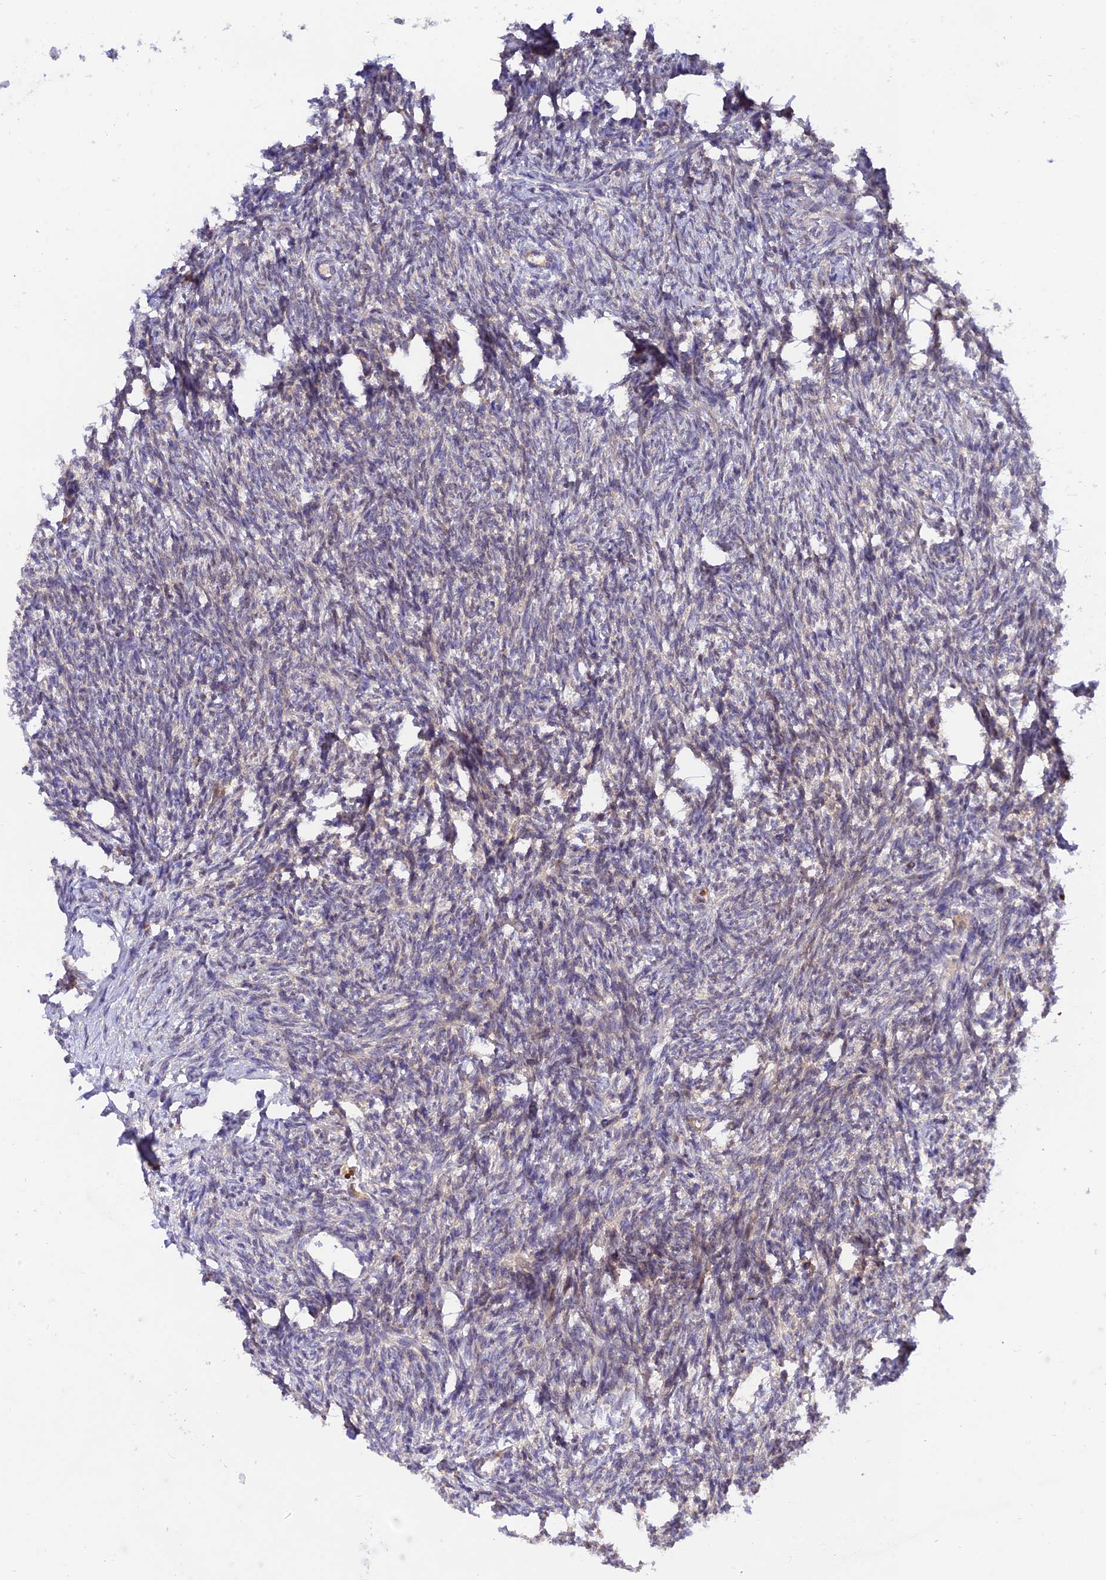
{"staining": {"intensity": "strong", "quantity": ">75%", "location": "cytoplasmic/membranous"}, "tissue": "ovary", "cell_type": "Follicle cells", "image_type": "normal", "snomed": [{"axis": "morphology", "description": "Normal tissue, NOS"}, {"axis": "morphology", "description": "Cyst, NOS"}, {"axis": "topography", "description": "Ovary"}], "caption": "Protein expression analysis of normal ovary shows strong cytoplasmic/membranous expression in approximately >75% of follicle cells. (IHC, brightfield microscopy, high magnification).", "gene": "WDFY4", "patient": {"sex": "female", "age": 33}}